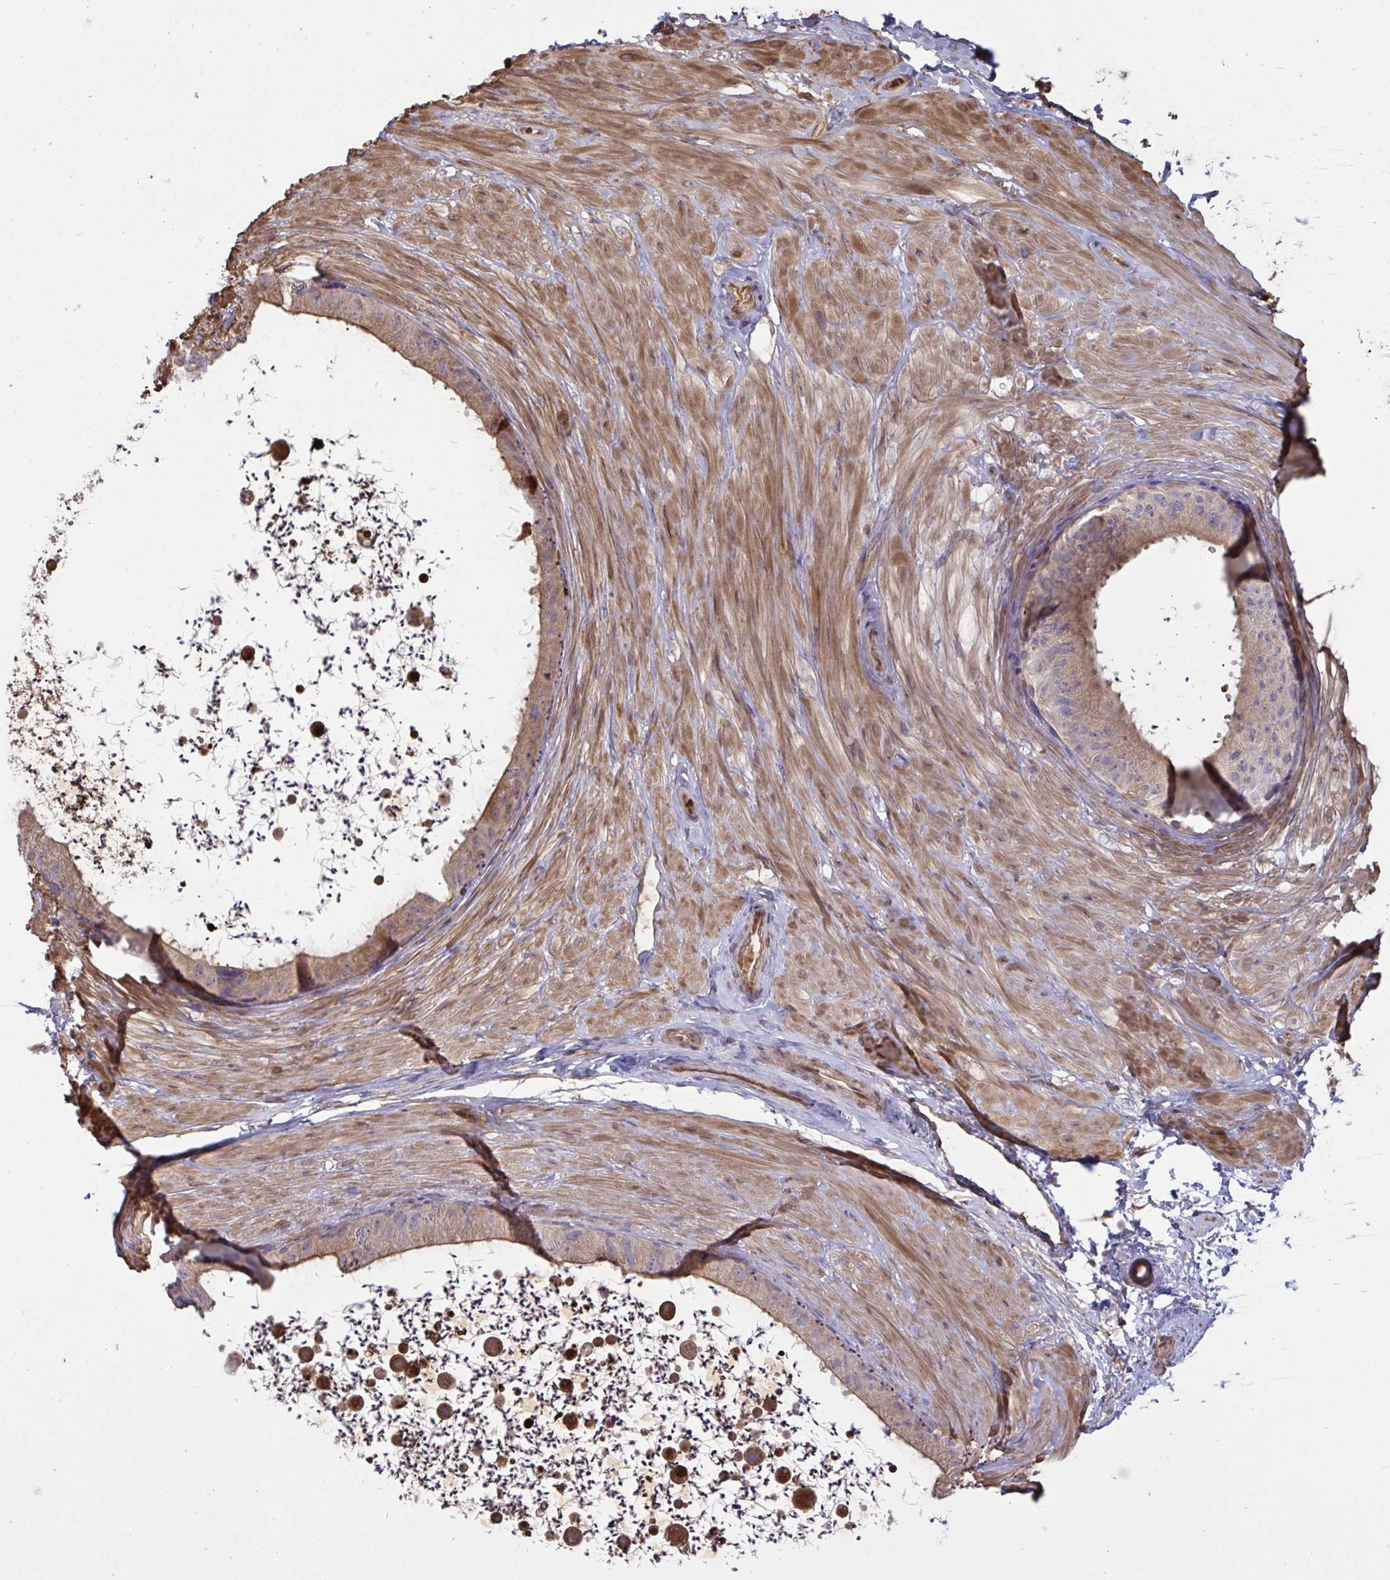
{"staining": {"intensity": "moderate", "quantity": ">75%", "location": "cytoplasmic/membranous"}, "tissue": "epididymis", "cell_type": "Glandular cells", "image_type": "normal", "snomed": [{"axis": "morphology", "description": "Normal tissue, NOS"}, {"axis": "topography", "description": "Epididymis"}, {"axis": "topography", "description": "Peripheral nerve tissue"}], "caption": "Epididymis stained for a protein (brown) demonstrates moderate cytoplasmic/membranous positive expression in about >75% of glandular cells.", "gene": "IL1R1", "patient": {"sex": "male", "age": 32}}